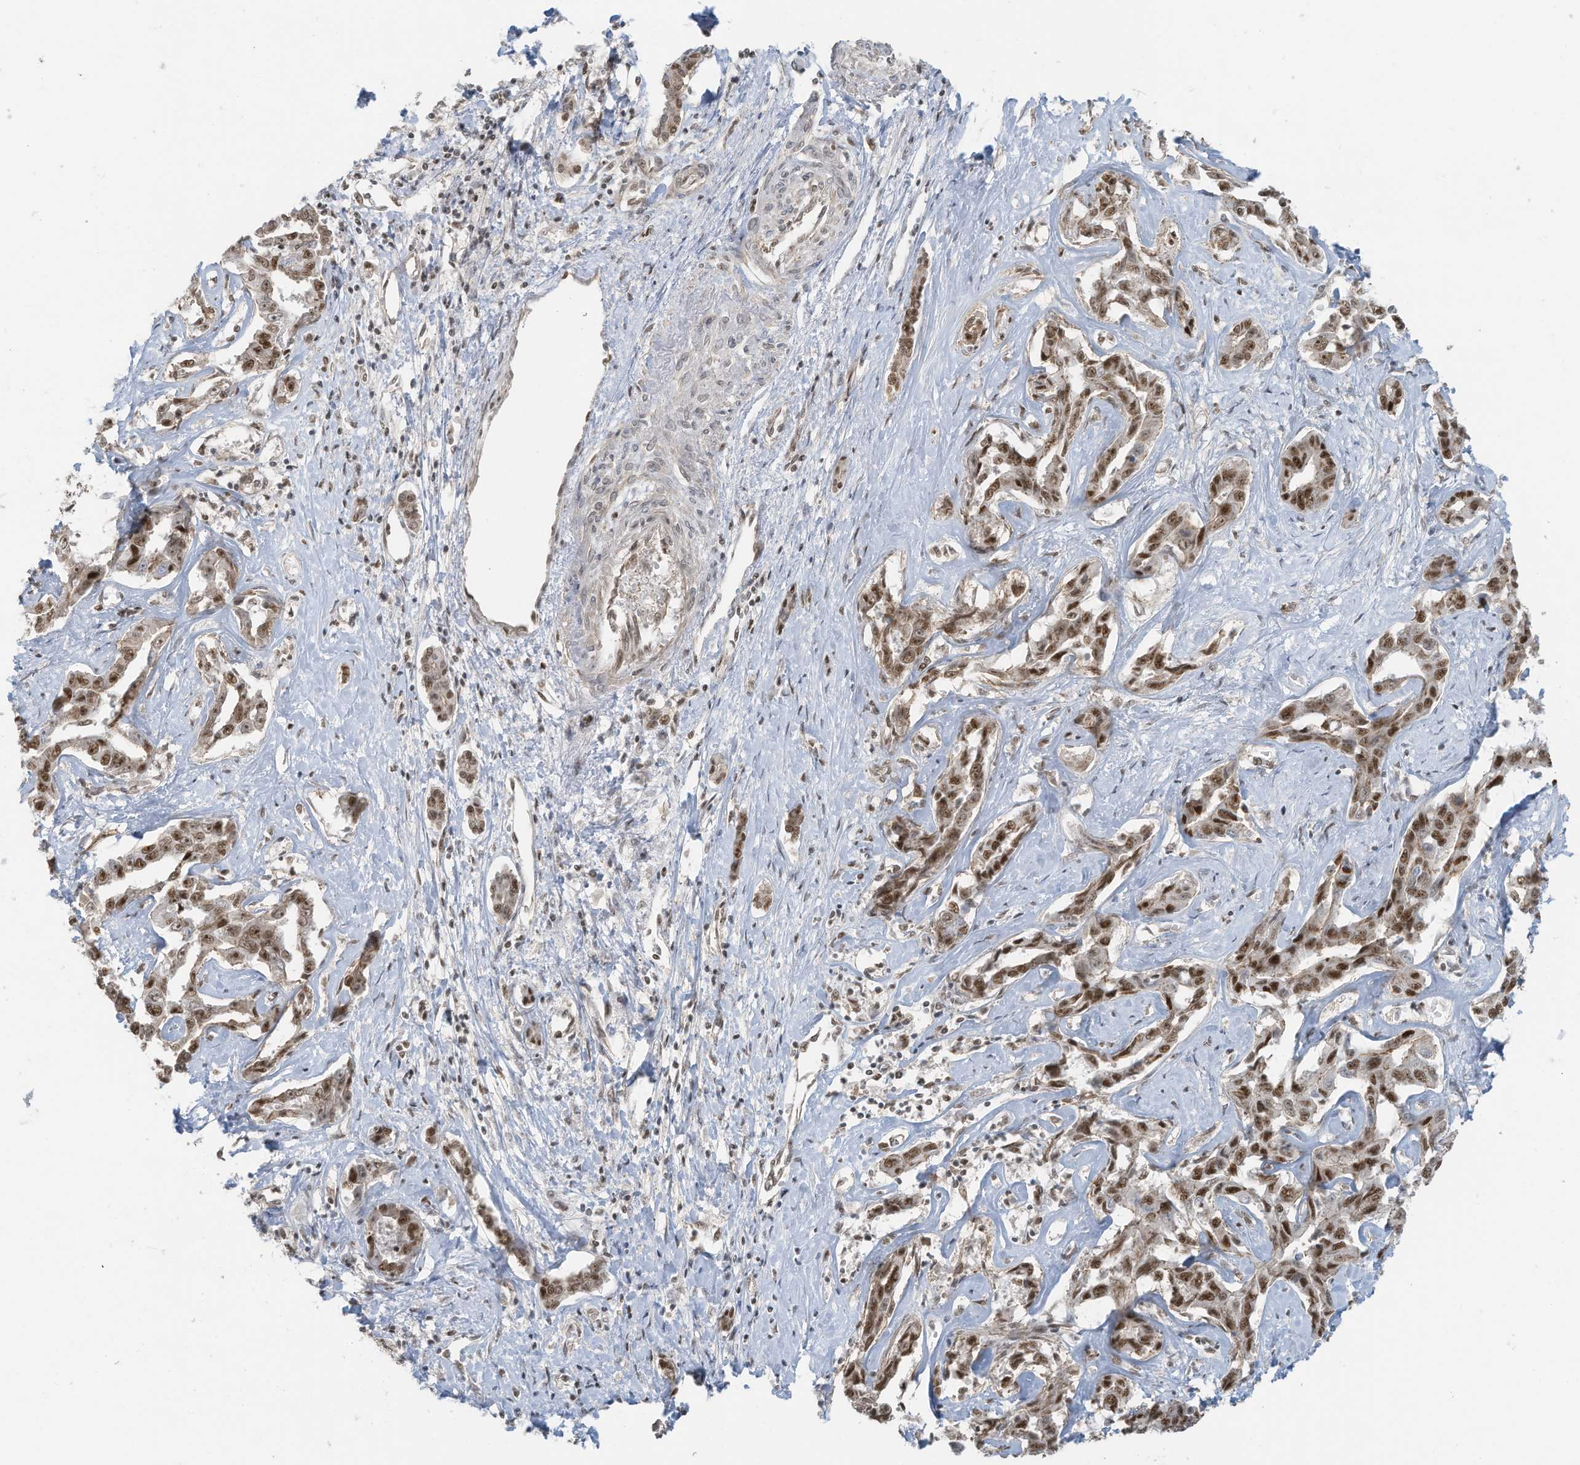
{"staining": {"intensity": "strong", "quantity": ">75%", "location": "nuclear"}, "tissue": "liver cancer", "cell_type": "Tumor cells", "image_type": "cancer", "snomed": [{"axis": "morphology", "description": "Cholangiocarcinoma"}, {"axis": "topography", "description": "Liver"}], "caption": "Liver cancer tissue demonstrates strong nuclear positivity in about >75% of tumor cells", "gene": "DBR1", "patient": {"sex": "male", "age": 59}}